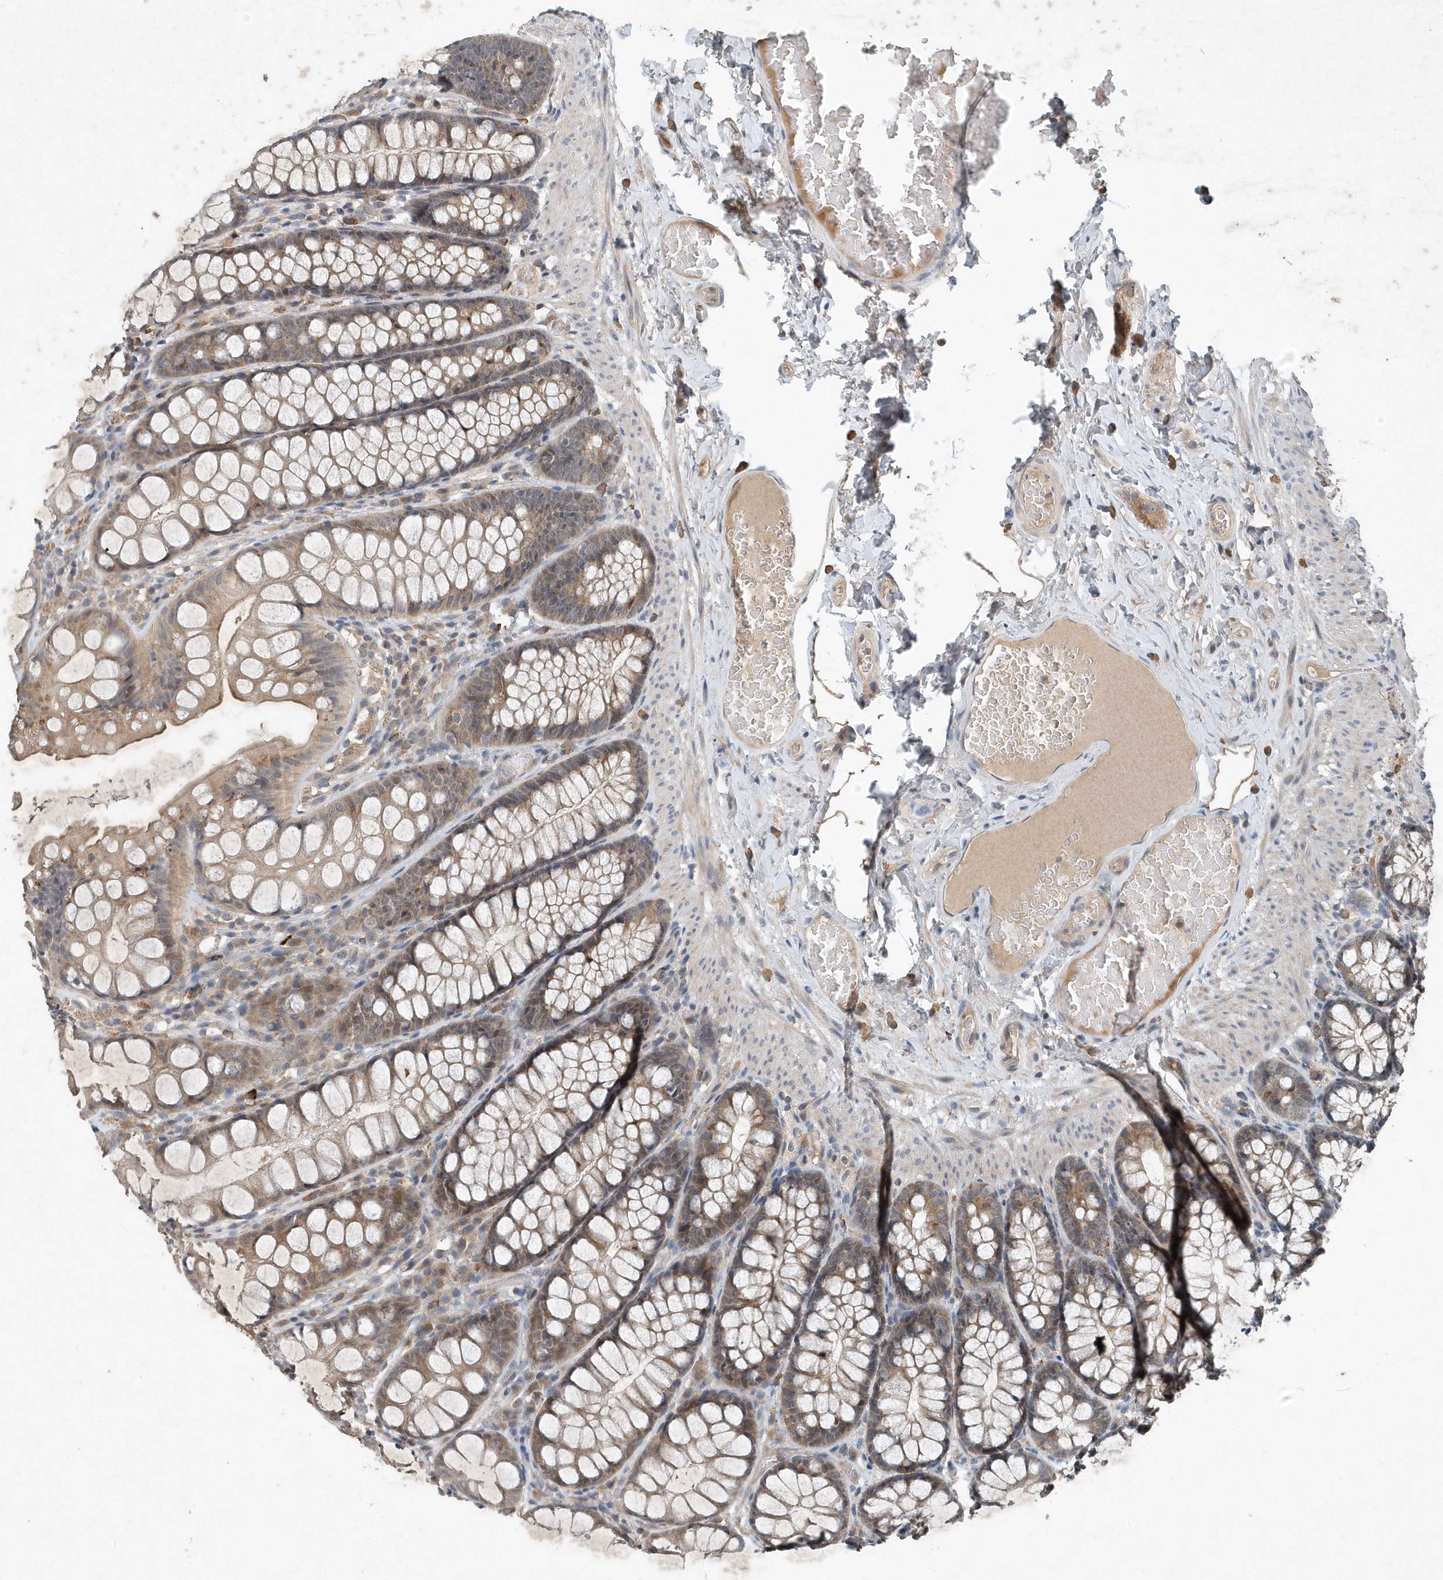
{"staining": {"intensity": "weak", "quantity": "25%-75%", "location": "cytoplasmic/membranous"}, "tissue": "colon", "cell_type": "Endothelial cells", "image_type": "normal", "snomed": [{"axis": "morphology", "description": "Normal tissue, NOS"}, {"axis": "topography", "description": "Colon"}], "caption": "Immunohistochemistry (IHC) histopathology image of unremarkable colon: human colon stained using immunohistochemistry (IHC) shows low levels of weak protein expression localized specifically in the cytoplasmic/membranous of endothelial cells, appearing as a cytoplasmic/membranous brown color.", "gene": "SCFD2", "patient": {"sex": "male", "age": 47}}